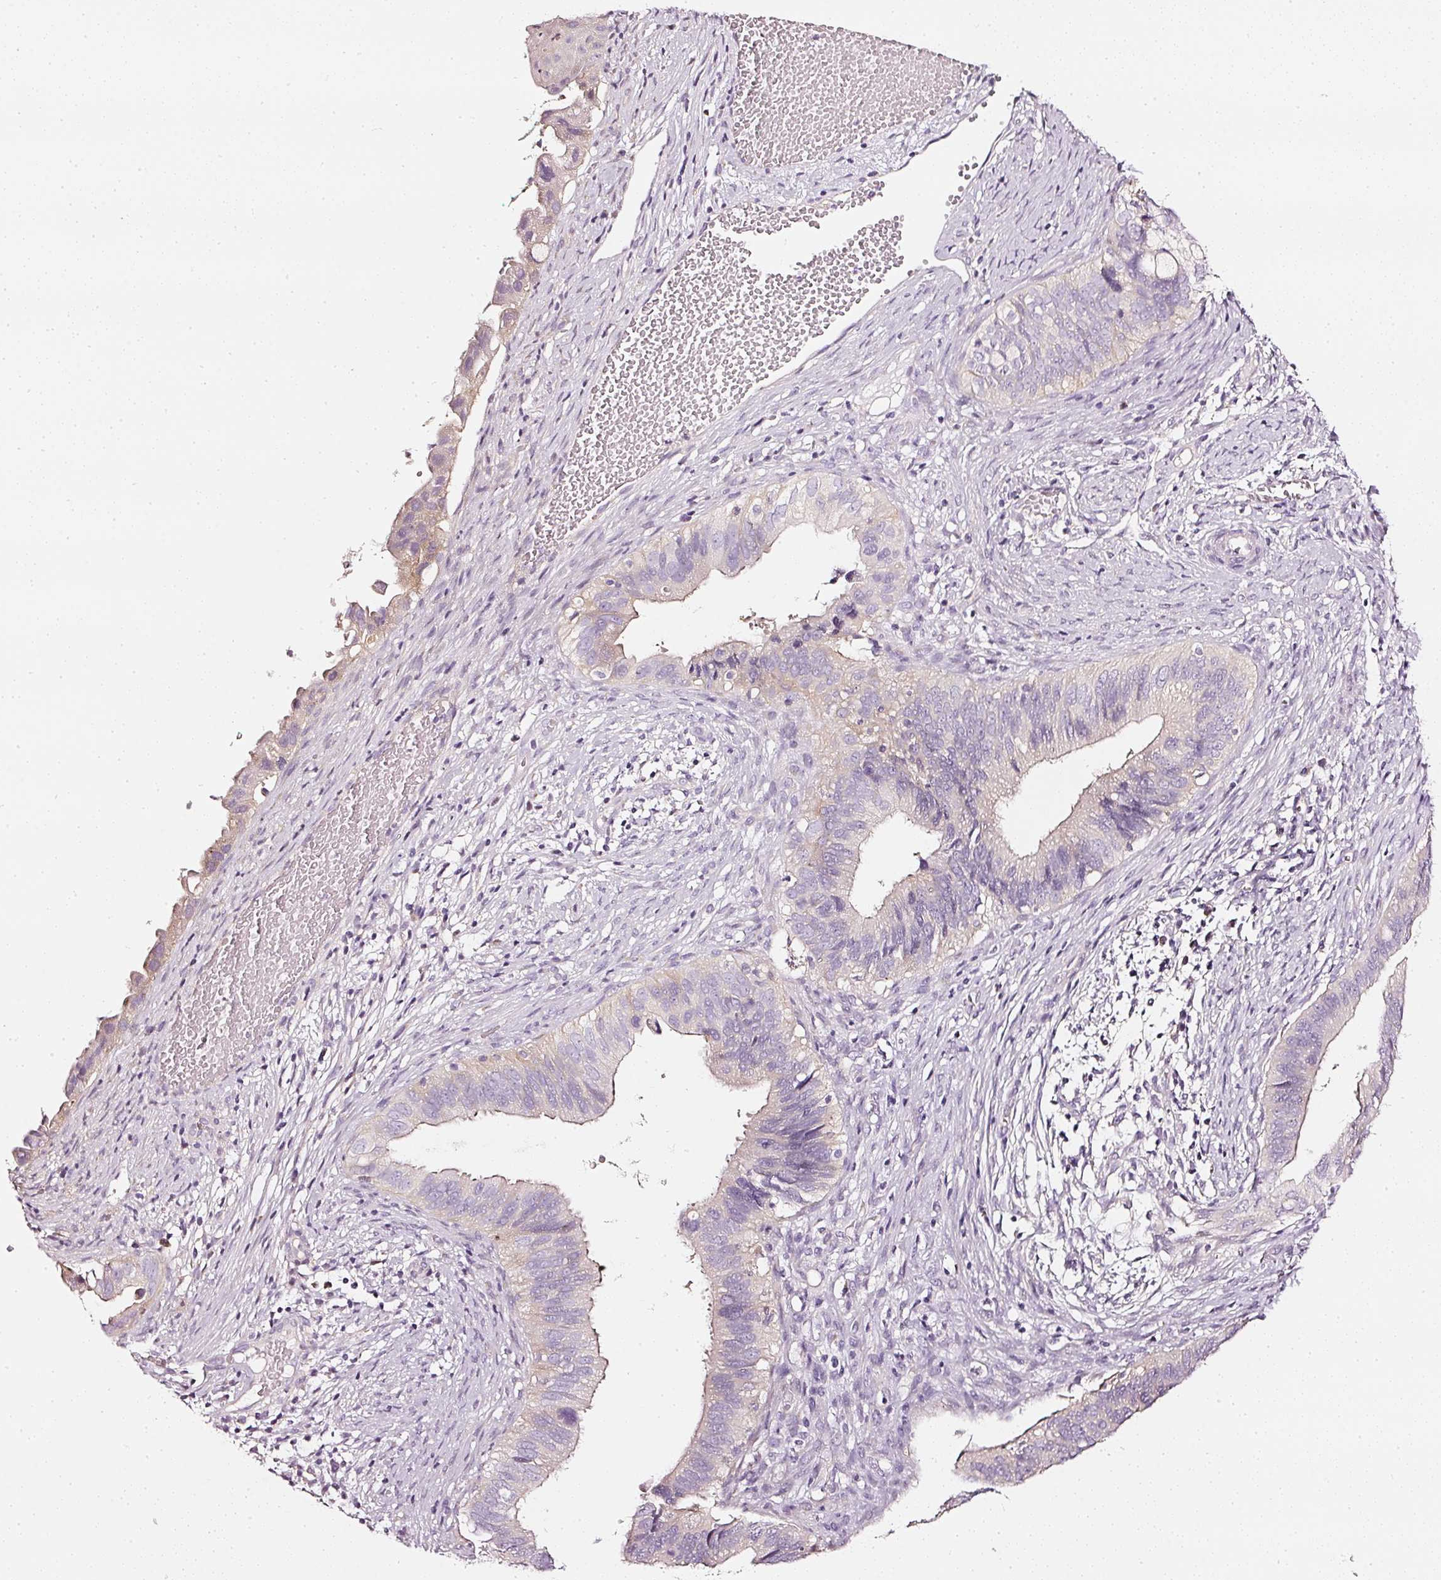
{"staining": {"intensity": "weak", "quantity": "<25%", "location": "cytoplasmic/membranous"}, "tissue": "cervical cancer", "cell_type": "Tumor cells", "image_type": "cancer", "snomed": [{"axis": "morphology", "description": "Adenocarcinoma, NOS"}, {"axis": "topography", "description": "Cervix"}], "caption": "An image of human cervical cancer is negative for staining in tumor cells. The staining is performed using DAB (3,3'-diaminobenzidine) brown chromogen with nuclei counter-stained in using hematoxylin.", "gene": "CNP", "patient": {"sex": "female", "age": 42}}